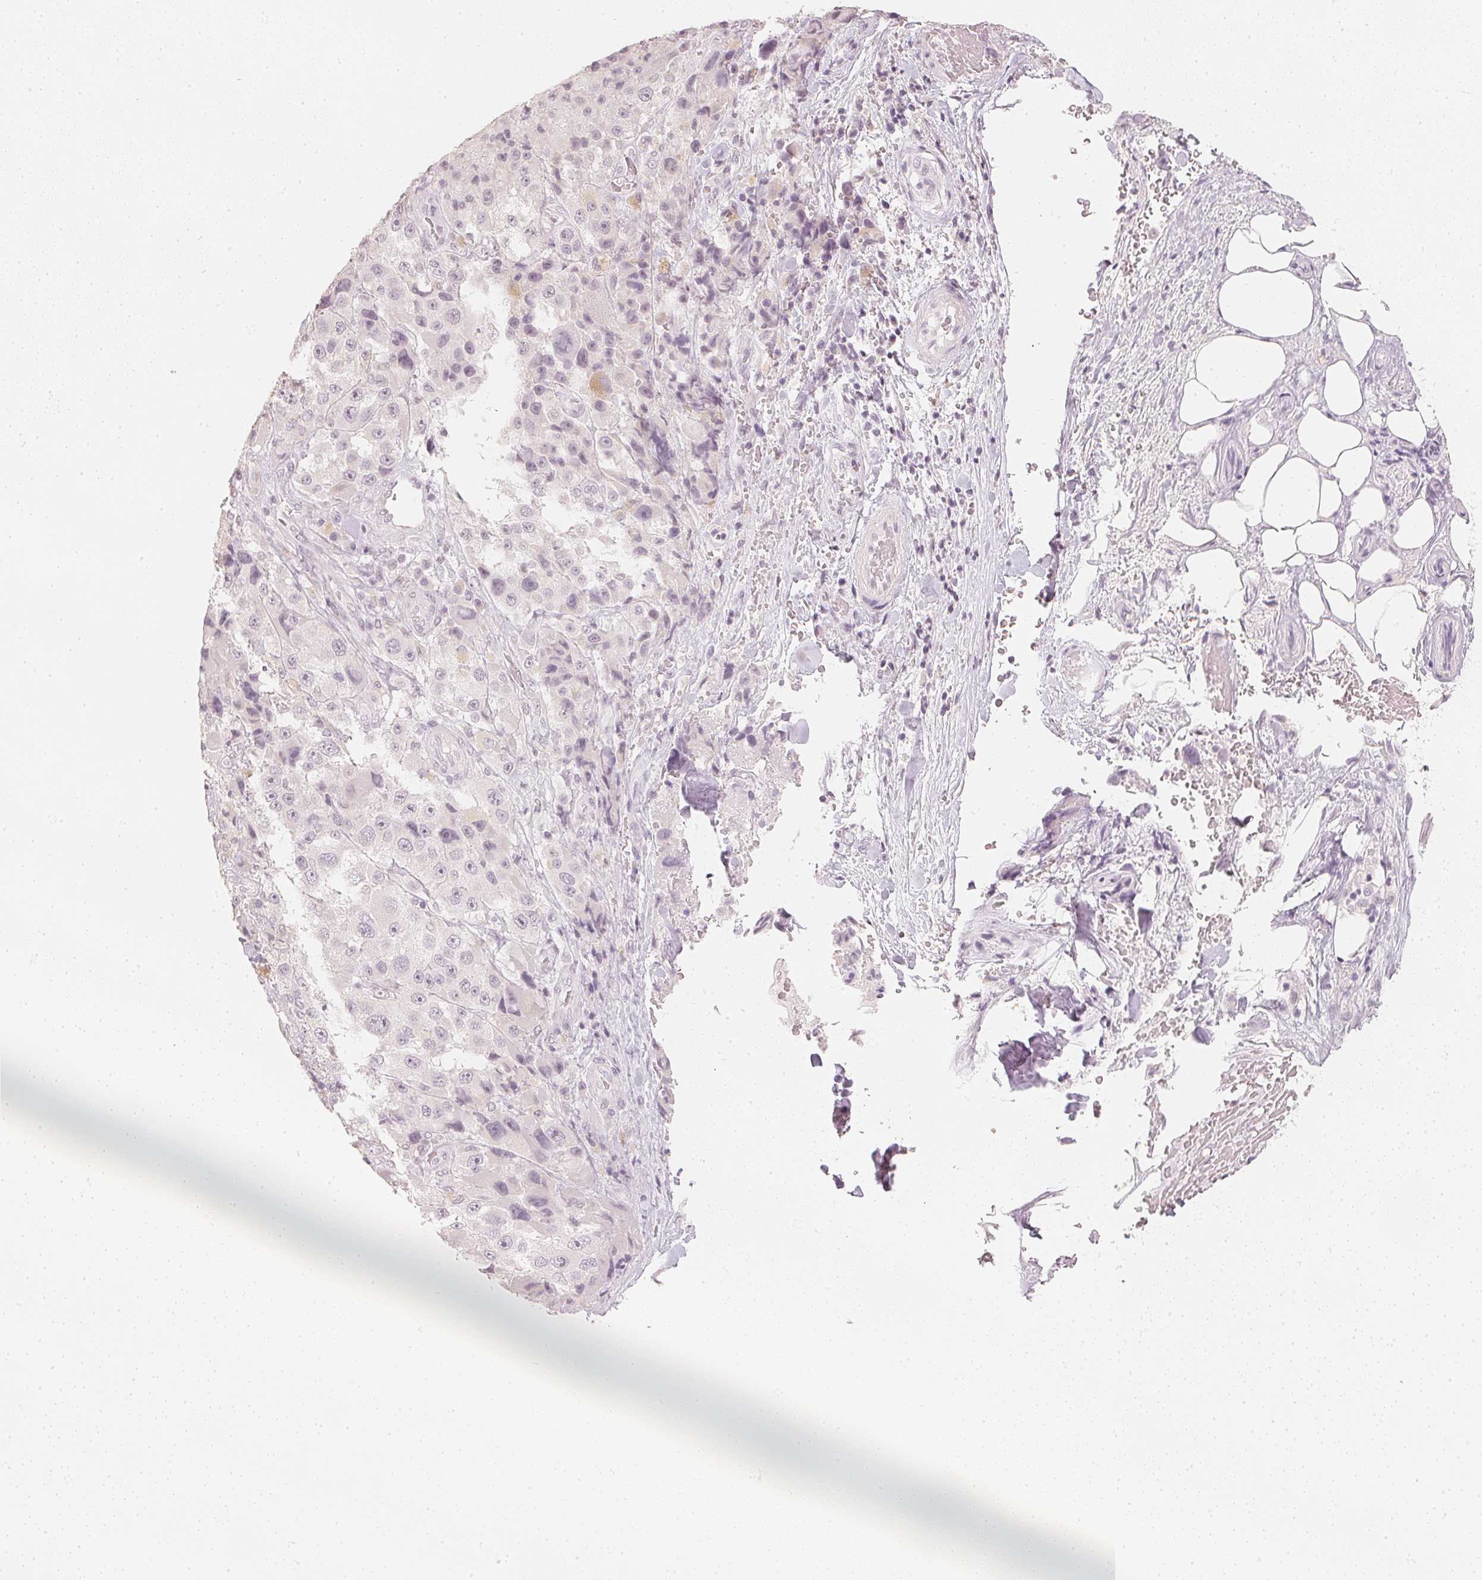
{"staining": {"intensity": "negative", "quantity": "none", "location": "none"}, "tissue": "melanoma", "cell_type": "Tumor cells", "image_type": "cancer", "snomed": [{"axis": "morphology", "description": "Malignant melanoma, Metastatic site"}, {"axis": "topography", "description": "Lymph node"}], "caption": "The photomicrograph demonstrates no significant expression in tumor cells of malignant melanoma (metastatic site).", "gene": "CALB1", "patient": {"sex": "male", "age": 62}}